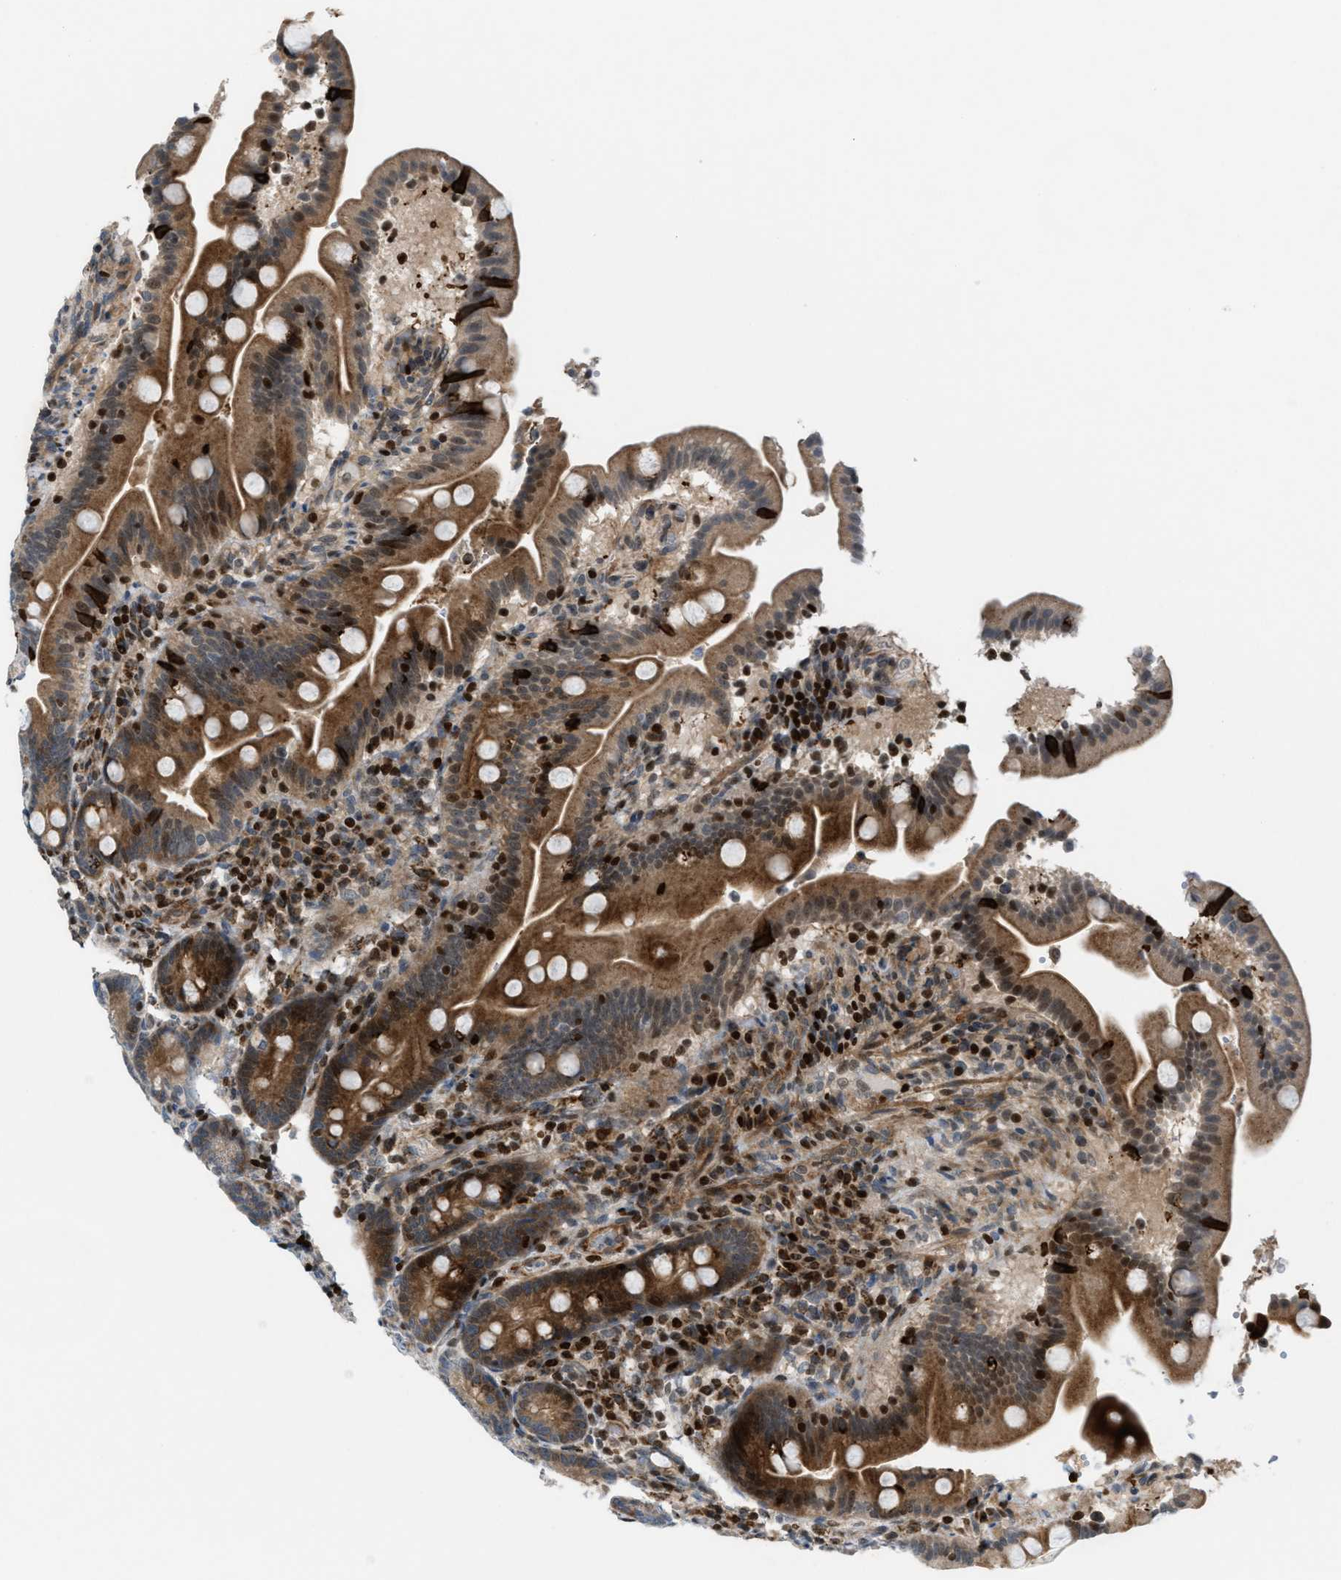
{"staining": {"intensity": "moderate", "quantity": ">75%", "location": "cytoplasmic/membranous"}, "tissue": "duodenum", "cell_type": "Glandular cells", "image_type": "normal", "snomed": [{"axis": "morphology", "description": "Normal tissue, NOS"}, {"axis": "topography", "description": "Duodenum"}], "caption": "Immunohistochemistry micrograph of benign duodenum: duodenum stained using IHC demonstrates medium levels of moderate protein expression localized specifically in the cytoplasmic/membranous of glandular cells, appearing as a cytoplasmic/membranous brown color.", "gene": "ZNF276", "patient": {"sex": "male", "age": 54}}